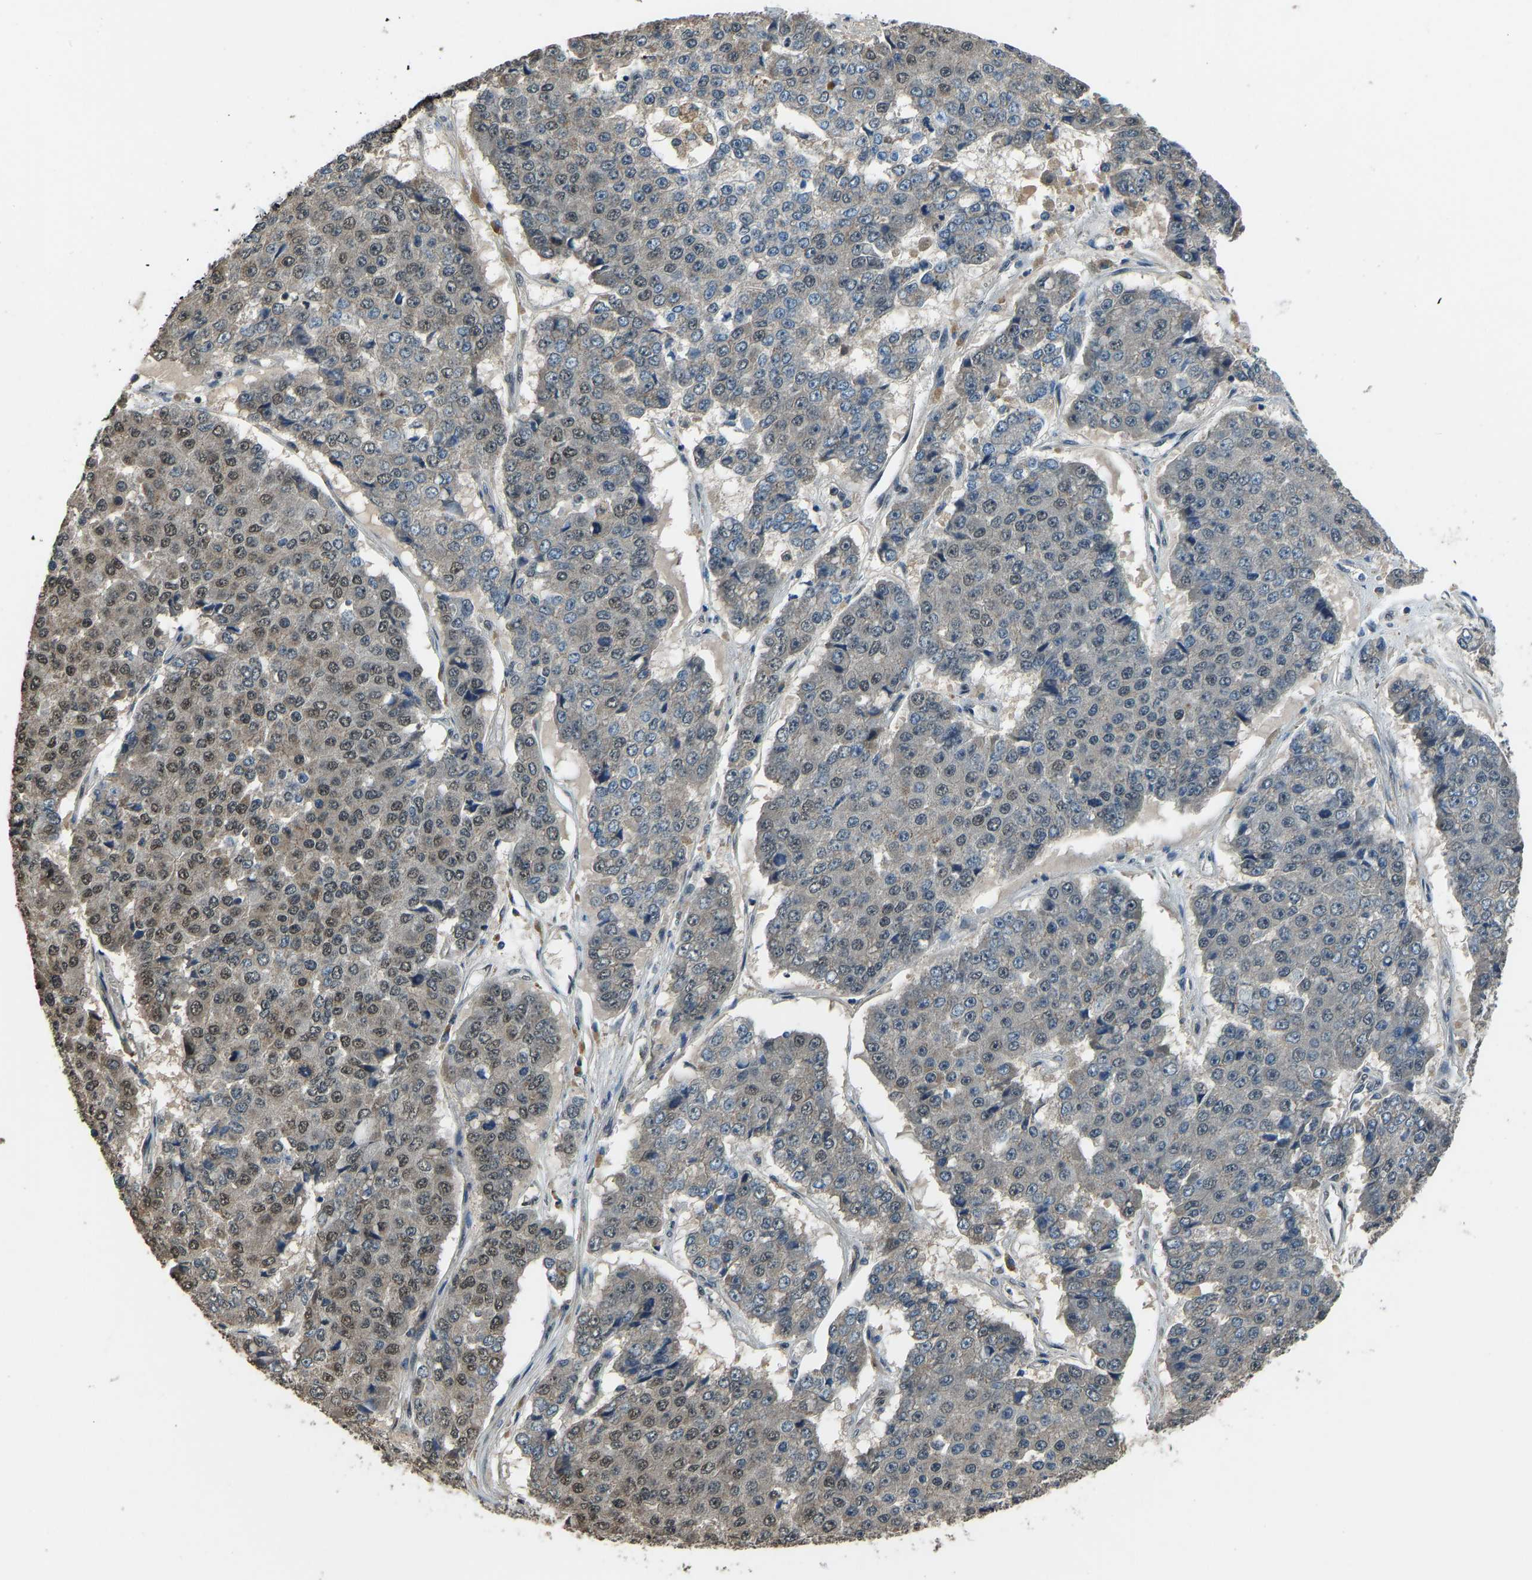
{"staining": {"intensity": "weak", "quantity": "25%-75%", "location": "cytoplasmic/membranous,nuclear"}, "tissue": "pancreatic cancer", "cell_type": "Tumor cells", "image_type": "cancer", "snomed": [{"axis": "morphology", "description": "Adenocarcinoma, NOS"}, {"axis": "topography", "description": "Pancreas"}], "caption": "A photomicrograph of pancreatic adenocarcinoma stained for a protein shows weak cytoplasmic/membranous and nuclear brown staining in tumor cells.", "gene": "TOX4", "patient": {"sex": "male", "age": 50}}